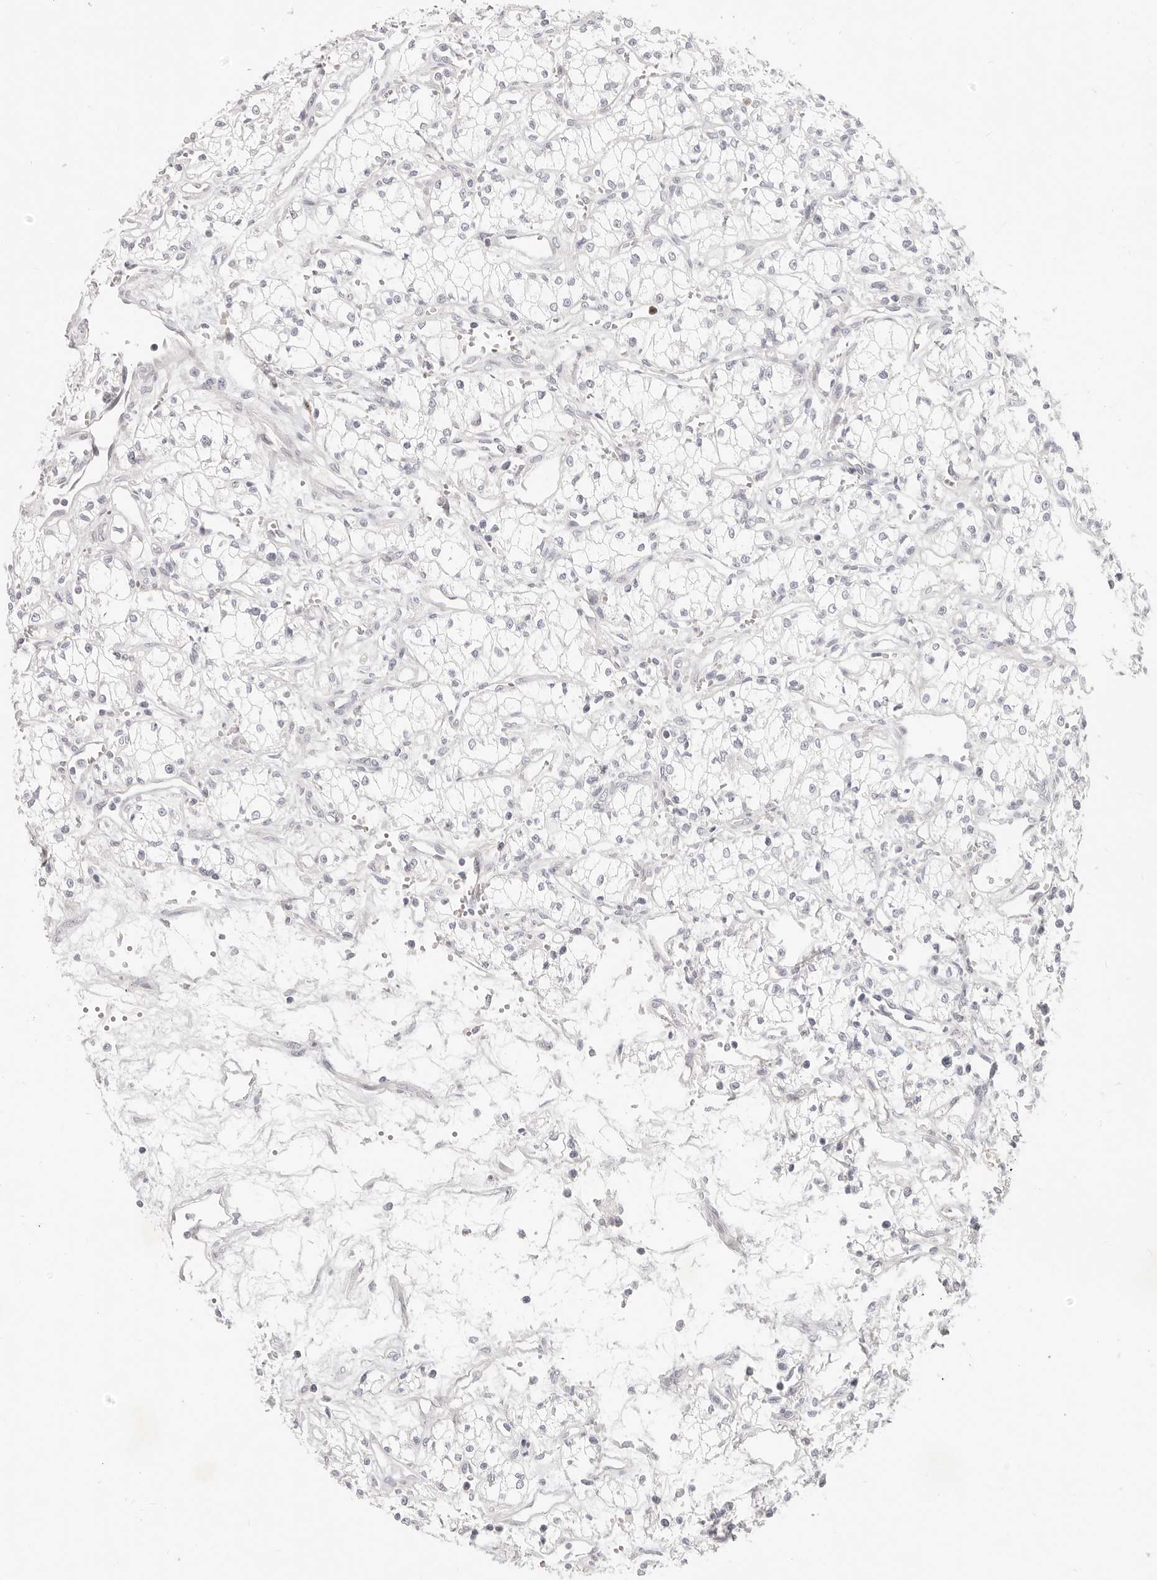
{"staining": {"intensity": "negative", "quantity": "none", "location": "none"}, "tissue": "renal cancer", "cell_type": "Tumor cells", "image_type": "cancer", "snomed": [{"axis": "morphology", "description": "Adenocarcinoma, NOS"}, {"axis": "topography", "description": "Kidney"}], "caption": "This is a micrograph of IHC staining of adenocarcinoma (renal), which shows no staining in tumor cells.", "gene": "ASCL1", "patient": {"sex": "male", "age": 59}}